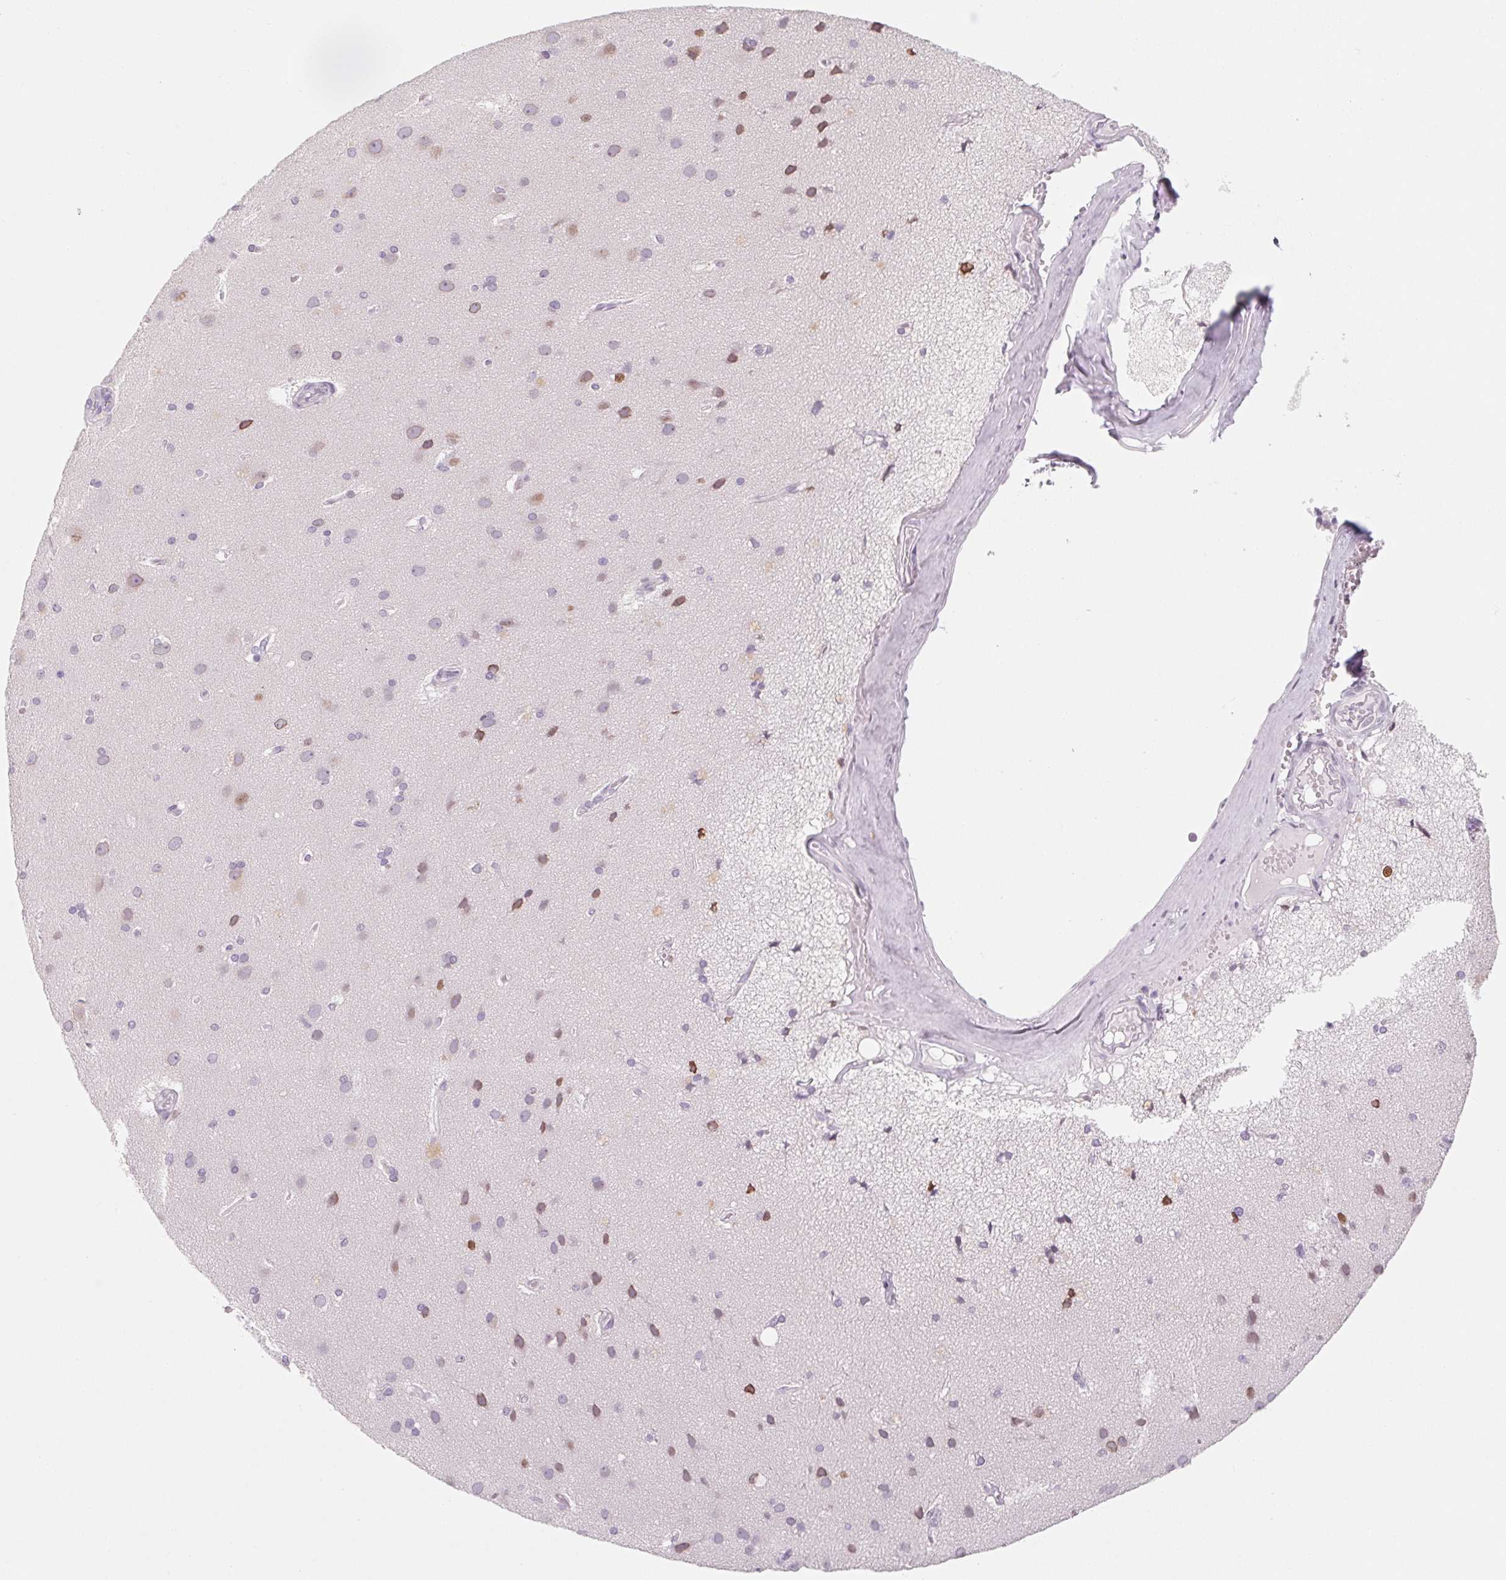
{"staining": {"intensity": "negative", "quantity": "none", "location": "none"}, "tissue": "cerebral cortex", "cell_type": "Endothelial cells", "image_type": "normal", "snomed": [{"axis": "morphology", "description": "Normal tissue, NOS"}, {"axis": "morphology", "description": "Glioma, malignant, High grade"}, {"axis": "topography", "description": "Cerebral cortex"}], "caption": "Photomicrograph shows no protein staining in endothelial cells of normal cerebral cortex. (Brightfield microscopy of DAB (3,3'-diaminobenzidine) immunohistochemistry at high magnification).", "gene": "KCNQ2", "patient": {"sex": "male", "age": 71}}